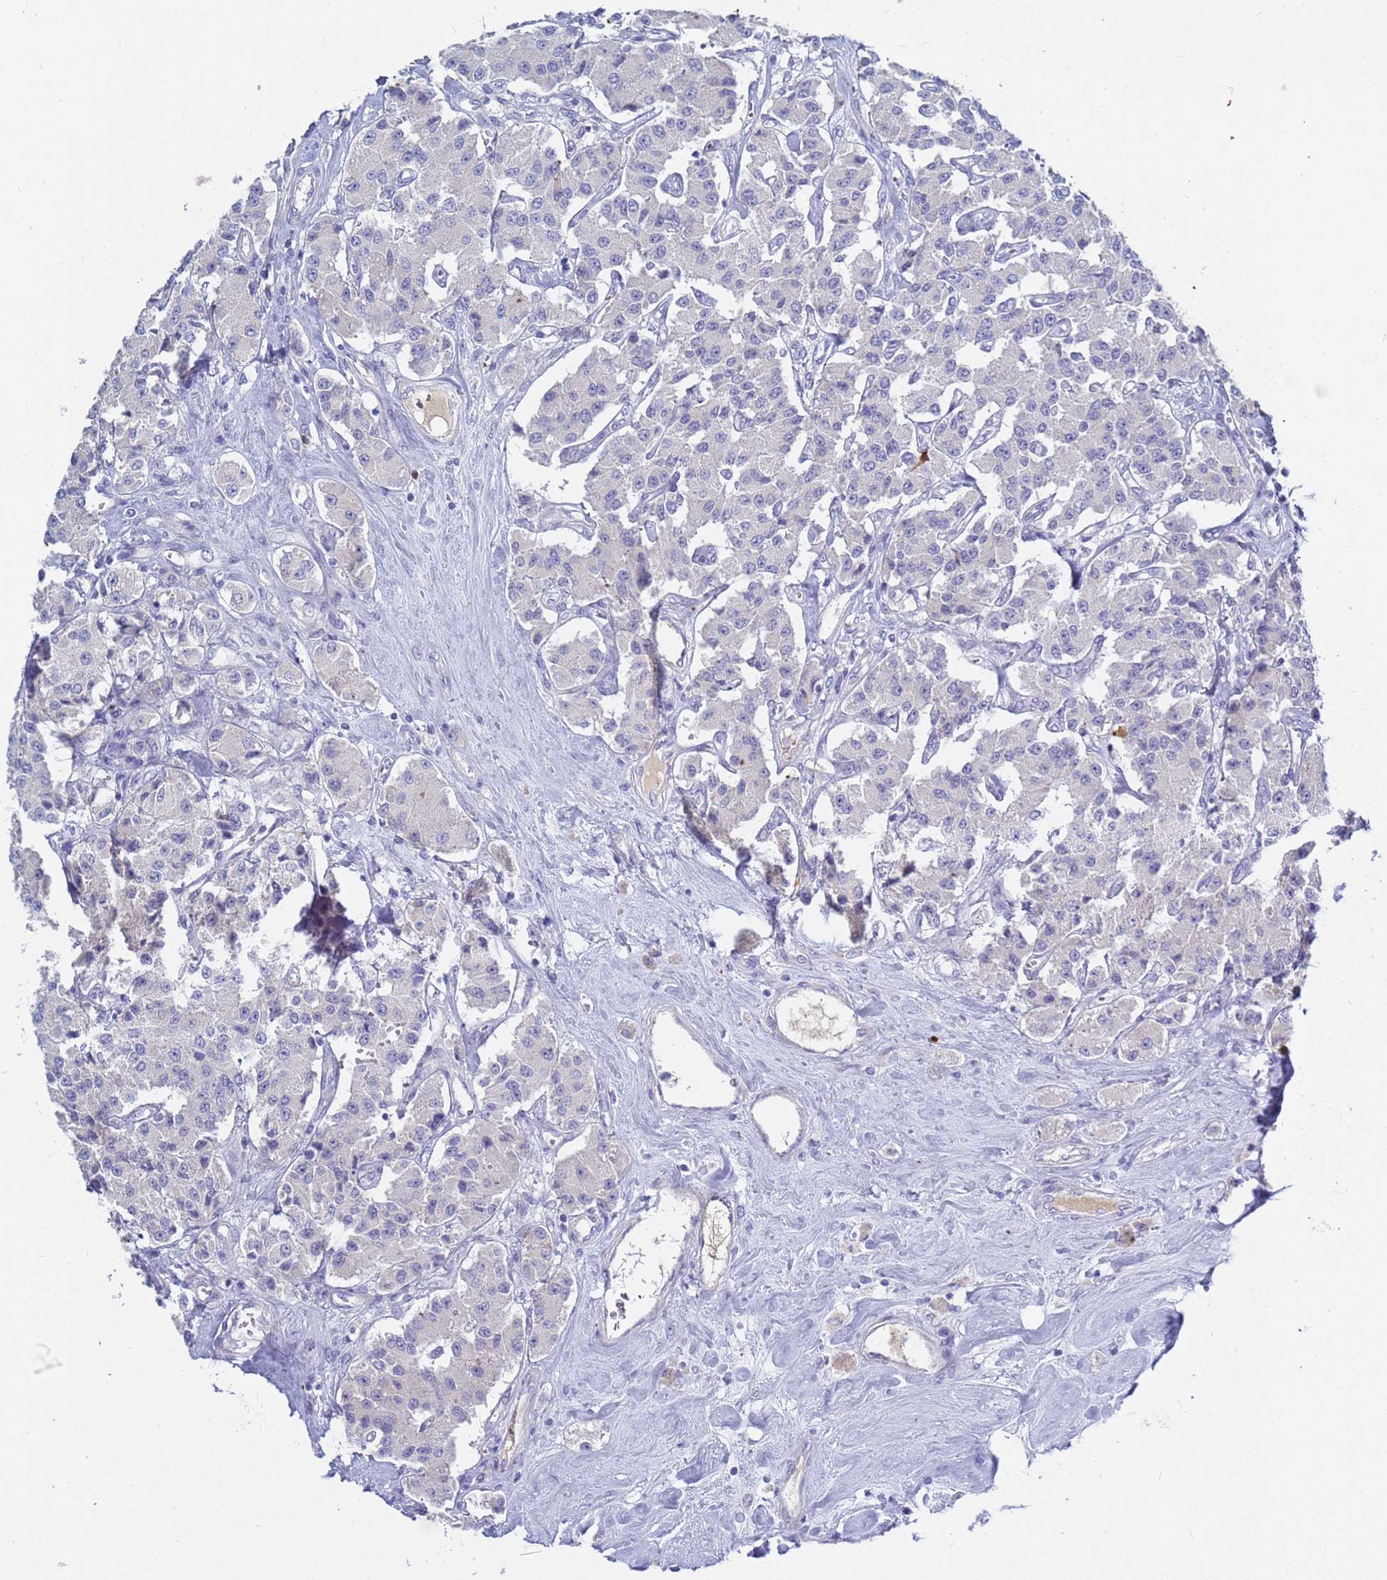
{"staining": {"intensity": "negative", "quantity": "none", "location": "none"}, "tissue": "carcinoid", "cell_type": "Tumor cells", "image_type": "cancer", "snomed": [{"axis": "morphology", "description": "Carcinoid, malignant, NOS"}, {"axis": "topography", "description": "Pancreas"}], "caption": "The immunohistochemistry micrograph has no significant staining in tumor cells of carcinoid (malignant) tissue.", "gene": "C4orf46", "patient": {"sex": "male", "age": 41}}